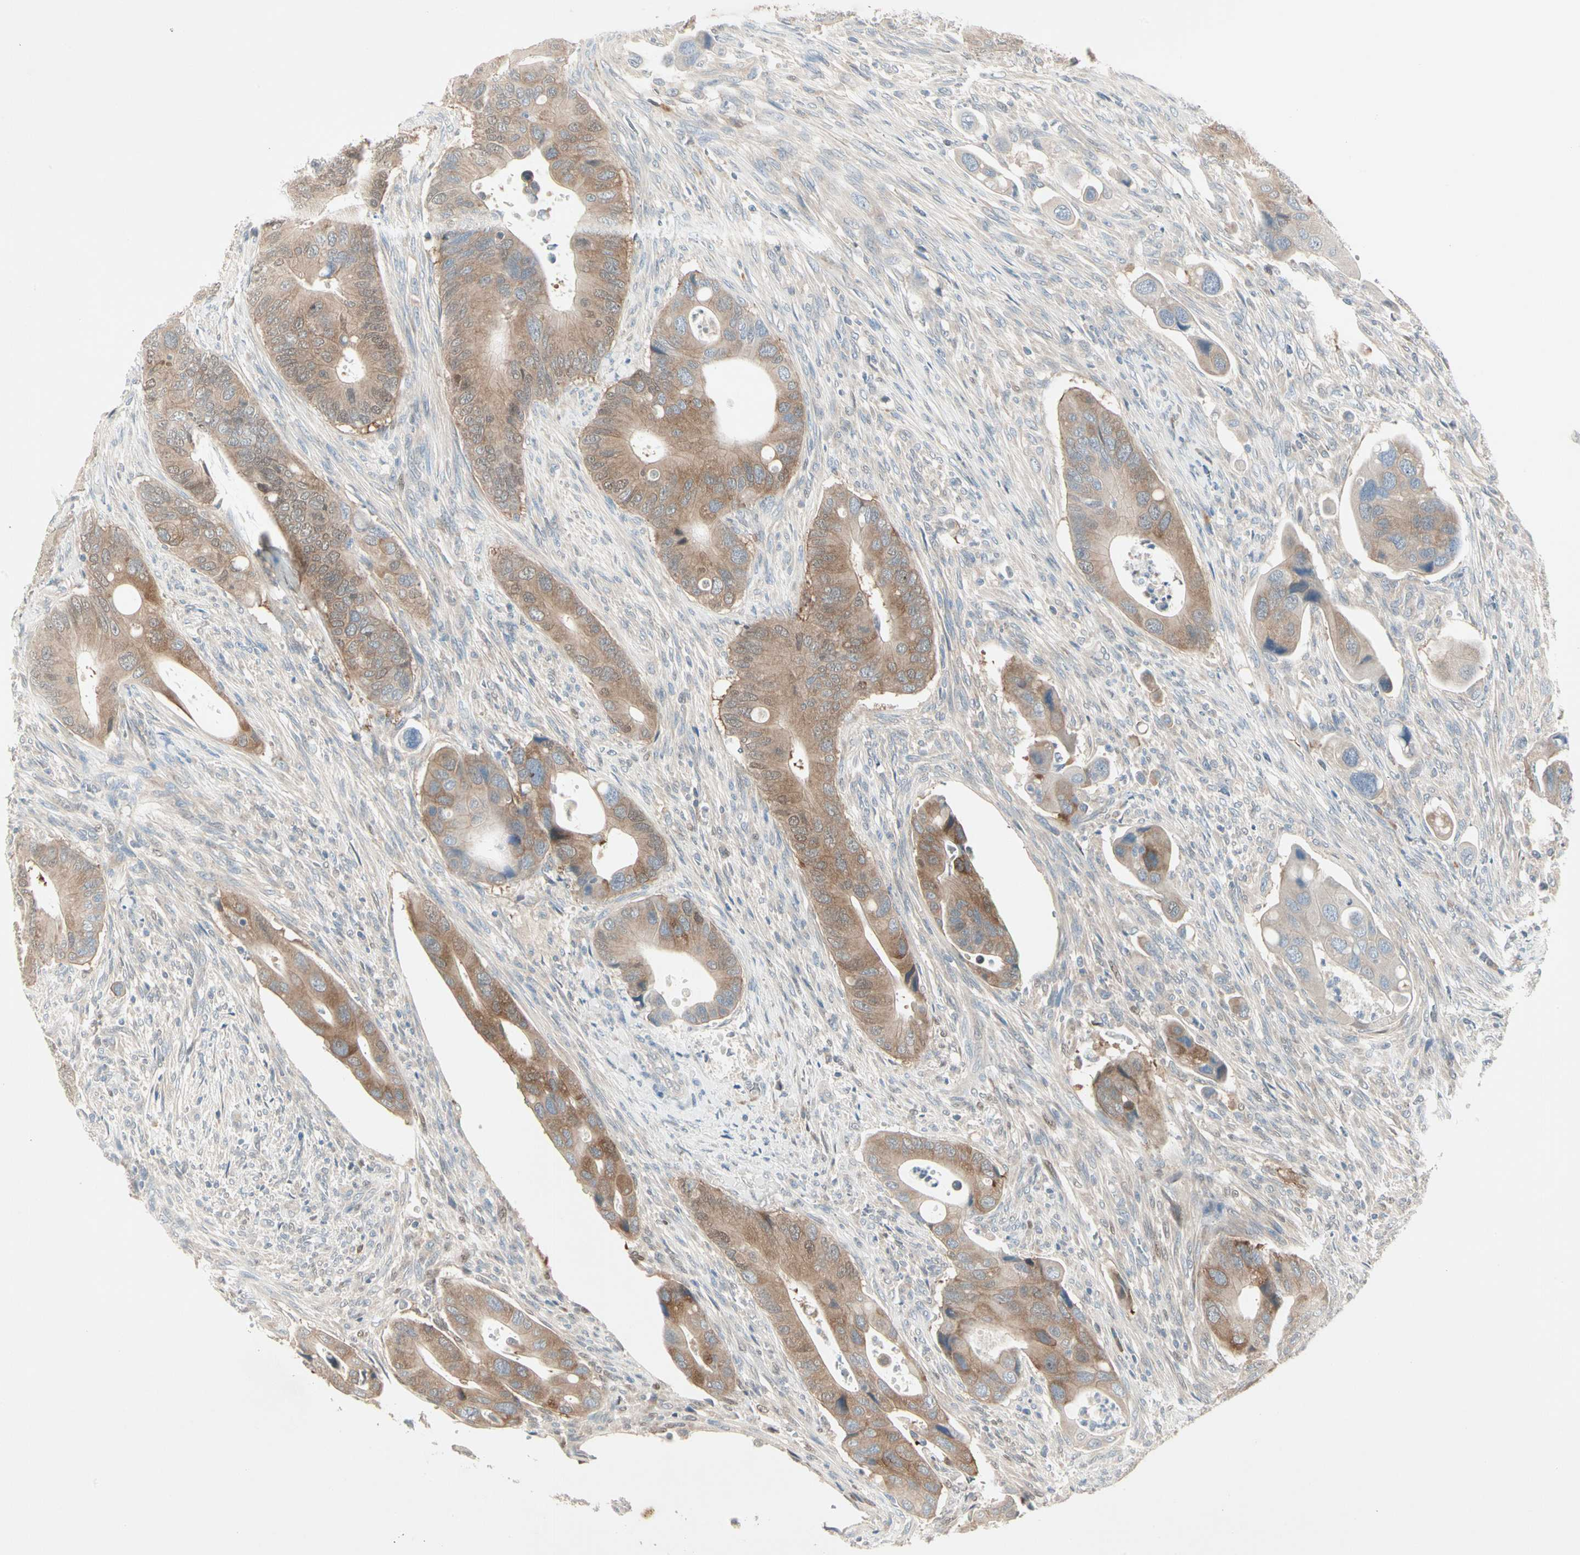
{"staining": {"intensity": "moderate", "quantity": ">75%", "location": "cytoplasmic/membranous,nuclear"}, "tissue": "colorectal cancer", "cell_type": "Tumor cells", "image_type": "cancer", "snomed": [{"axis": "morphology", "description": "Adenocarcinoma, NOS"}, {"axis": "topography", "description": "Rectum"}], "caption": "This micrograph displays colorectal cancer stained with immunohistochemistry (IHC) to label a protein in brown. The cytoplasmic/membranous and nuclear of tumor cells show moderate positivity for the protein. Nuclei are counter-stained blue.", "gene": "IL1R1", "patient": {"sex": "female", "age": 57}}